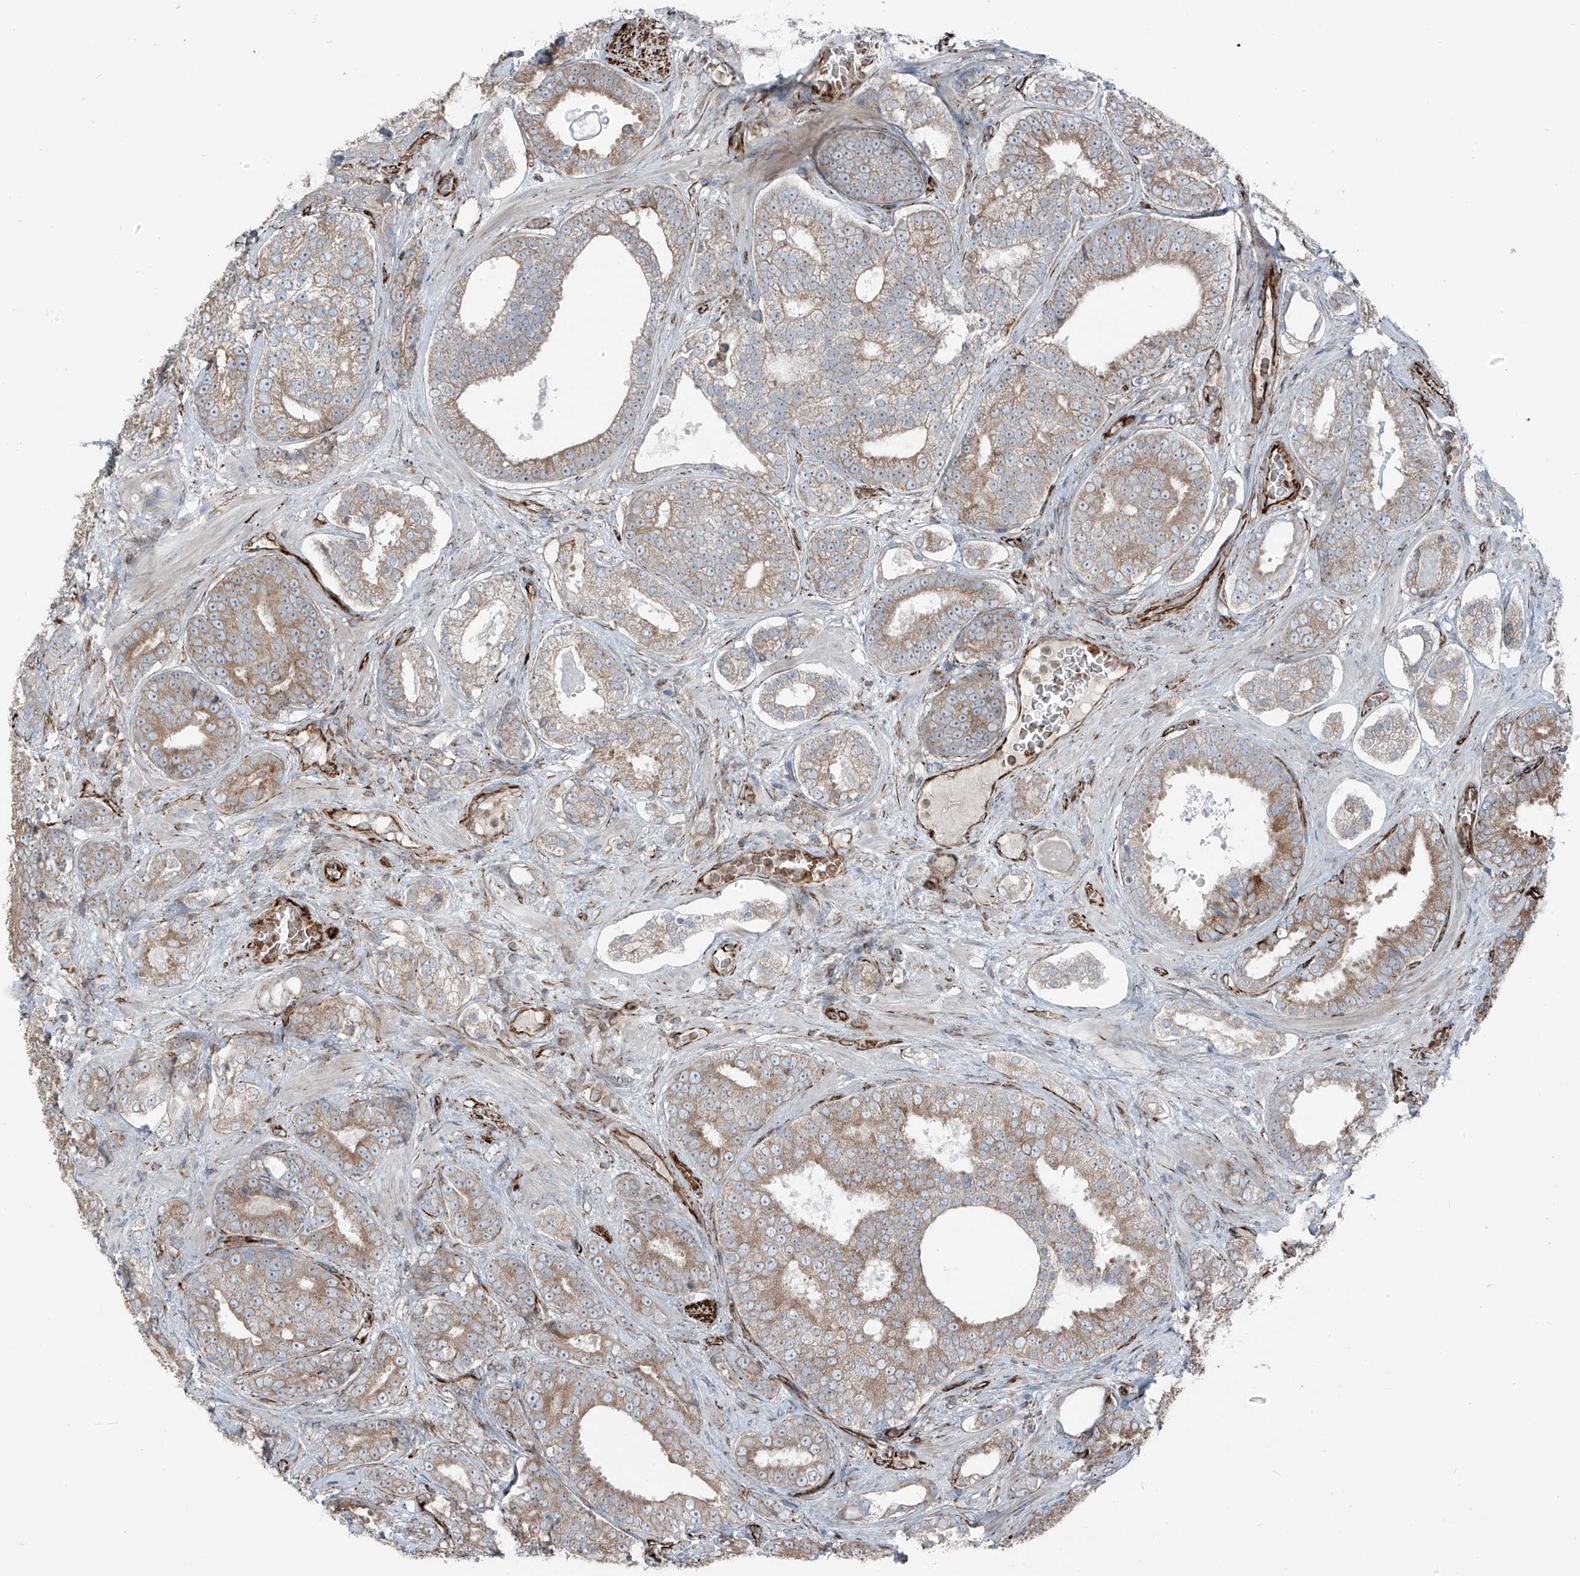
{"staining": {"intensity": "moderate", "quantity": "25%-75%", "location": "cytoplasmic/membranous"}, "tissue": "prostate cancer", "cell_type": "Tumor cells", "image_type": "cancer", "snomed": [{"axis": "morphology", "description": "Adenocarcinoma, High grade"}, {"axis": "topography", "description": "Prostate"}], "caption": "Protein staining demonstrates moderate cytoplasmic/membranous positivity in approximately 25%-75% of tumor cells in prostate cancer.", "gene": "ERLEC1", "patient": {"sex": "male", "age": 60}}